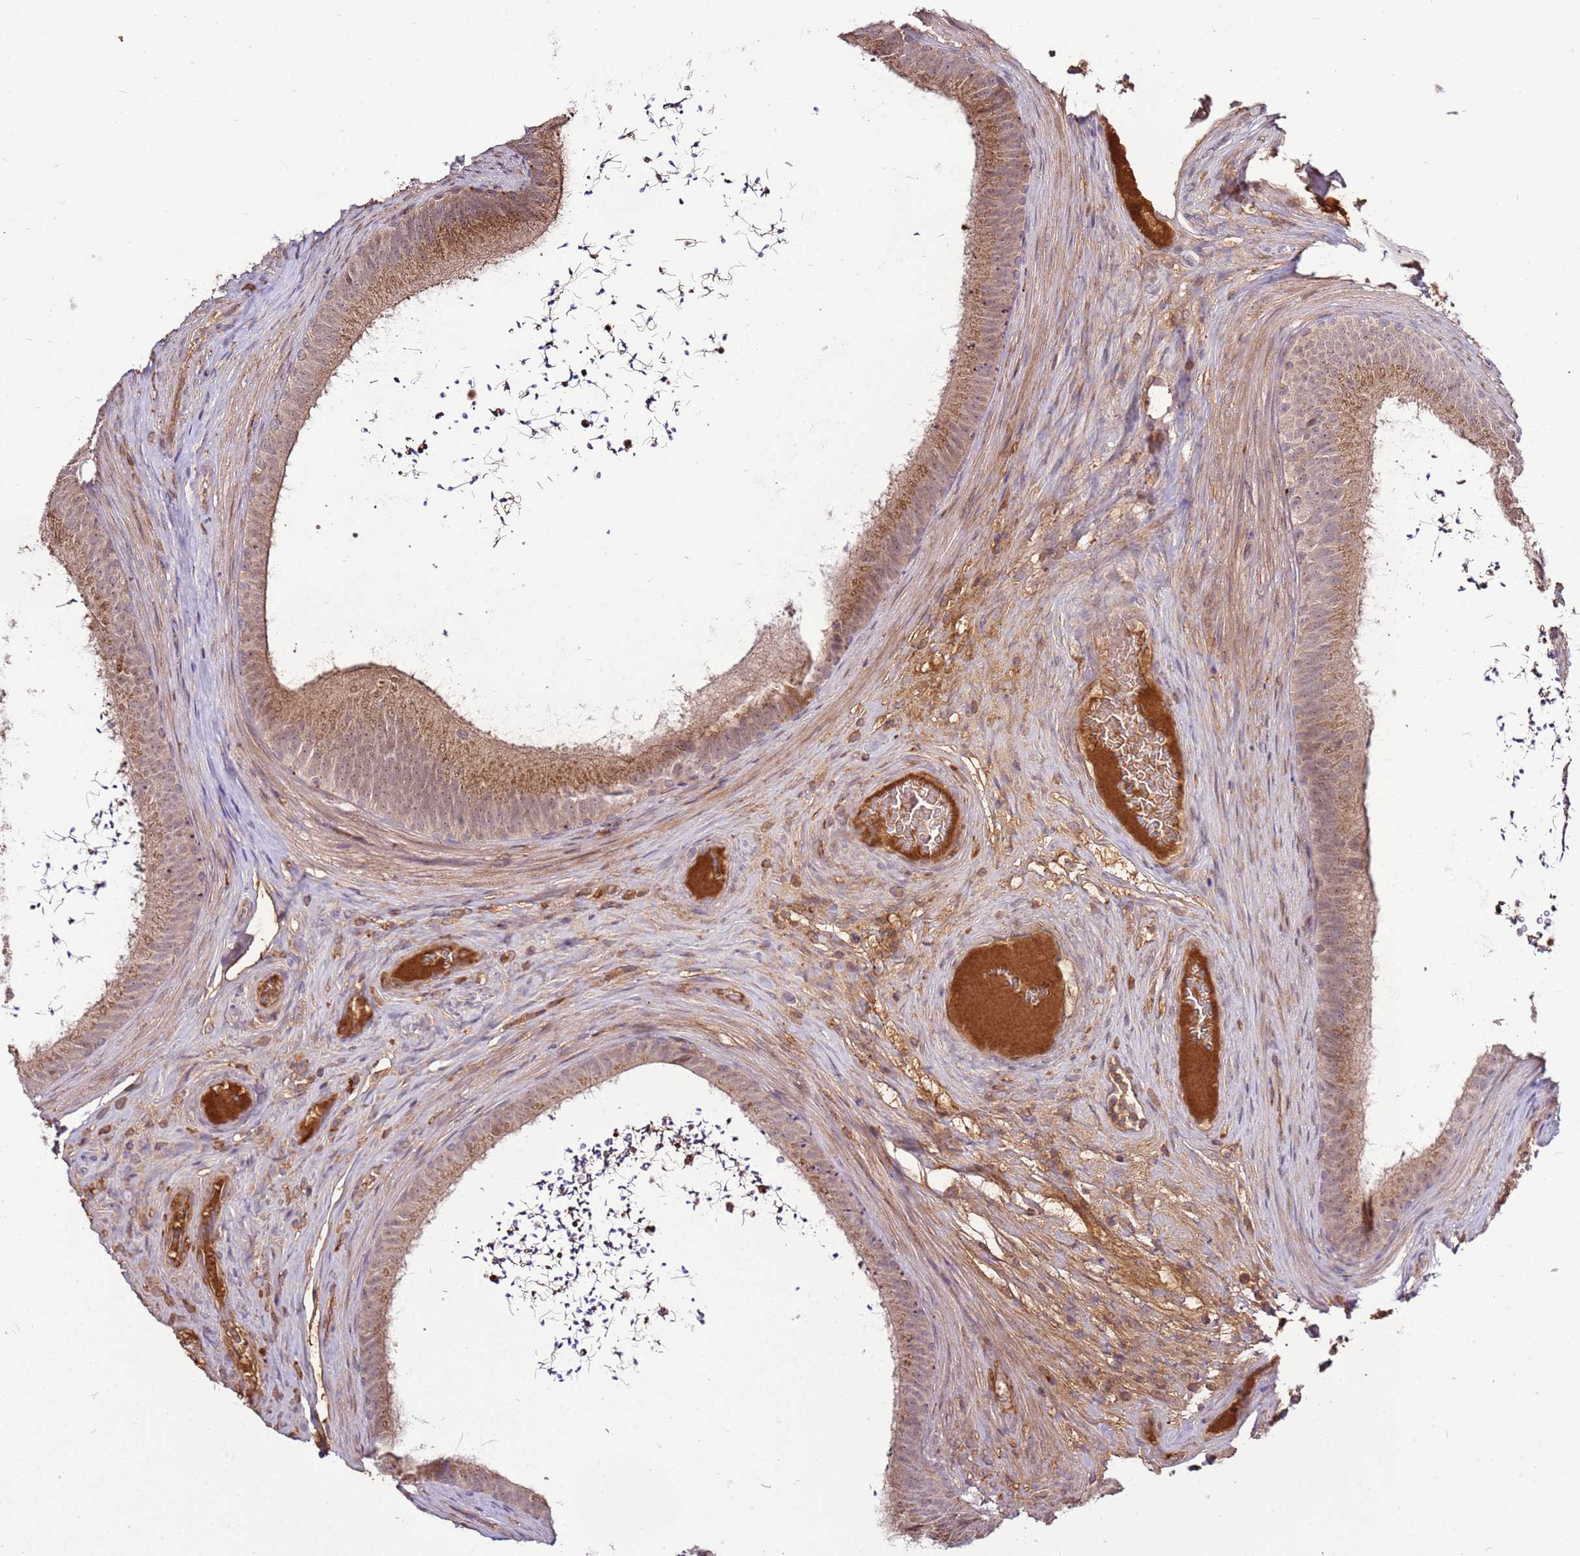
{"staining": {"intensity": "moderate", "quantity": ">75%", "location": "cytoplasmic/membranous"}, "tissue": "epididymis", "cell_type": "Glandular cells", "image_type": "normal", "snomed": [{"axis": "morphology", "description": "Normal tissue, NOS"}, {"axis": "topography", "description": "Testis"}, {"axis": "topography", "description": "Epididymis"}], "caption": "Protein staining displays moderate cytoplasmic/membranous expression in approximately >75% of glandular cells in unremarkable epididymis. The staining was performed using DAB to visualize the protein expression in brown, while the nuclei were stained in blue with hematoxylin (Magnification: 20x).", "gene": "ZNF624", "patient": {"sex": "male", "age": 41}}